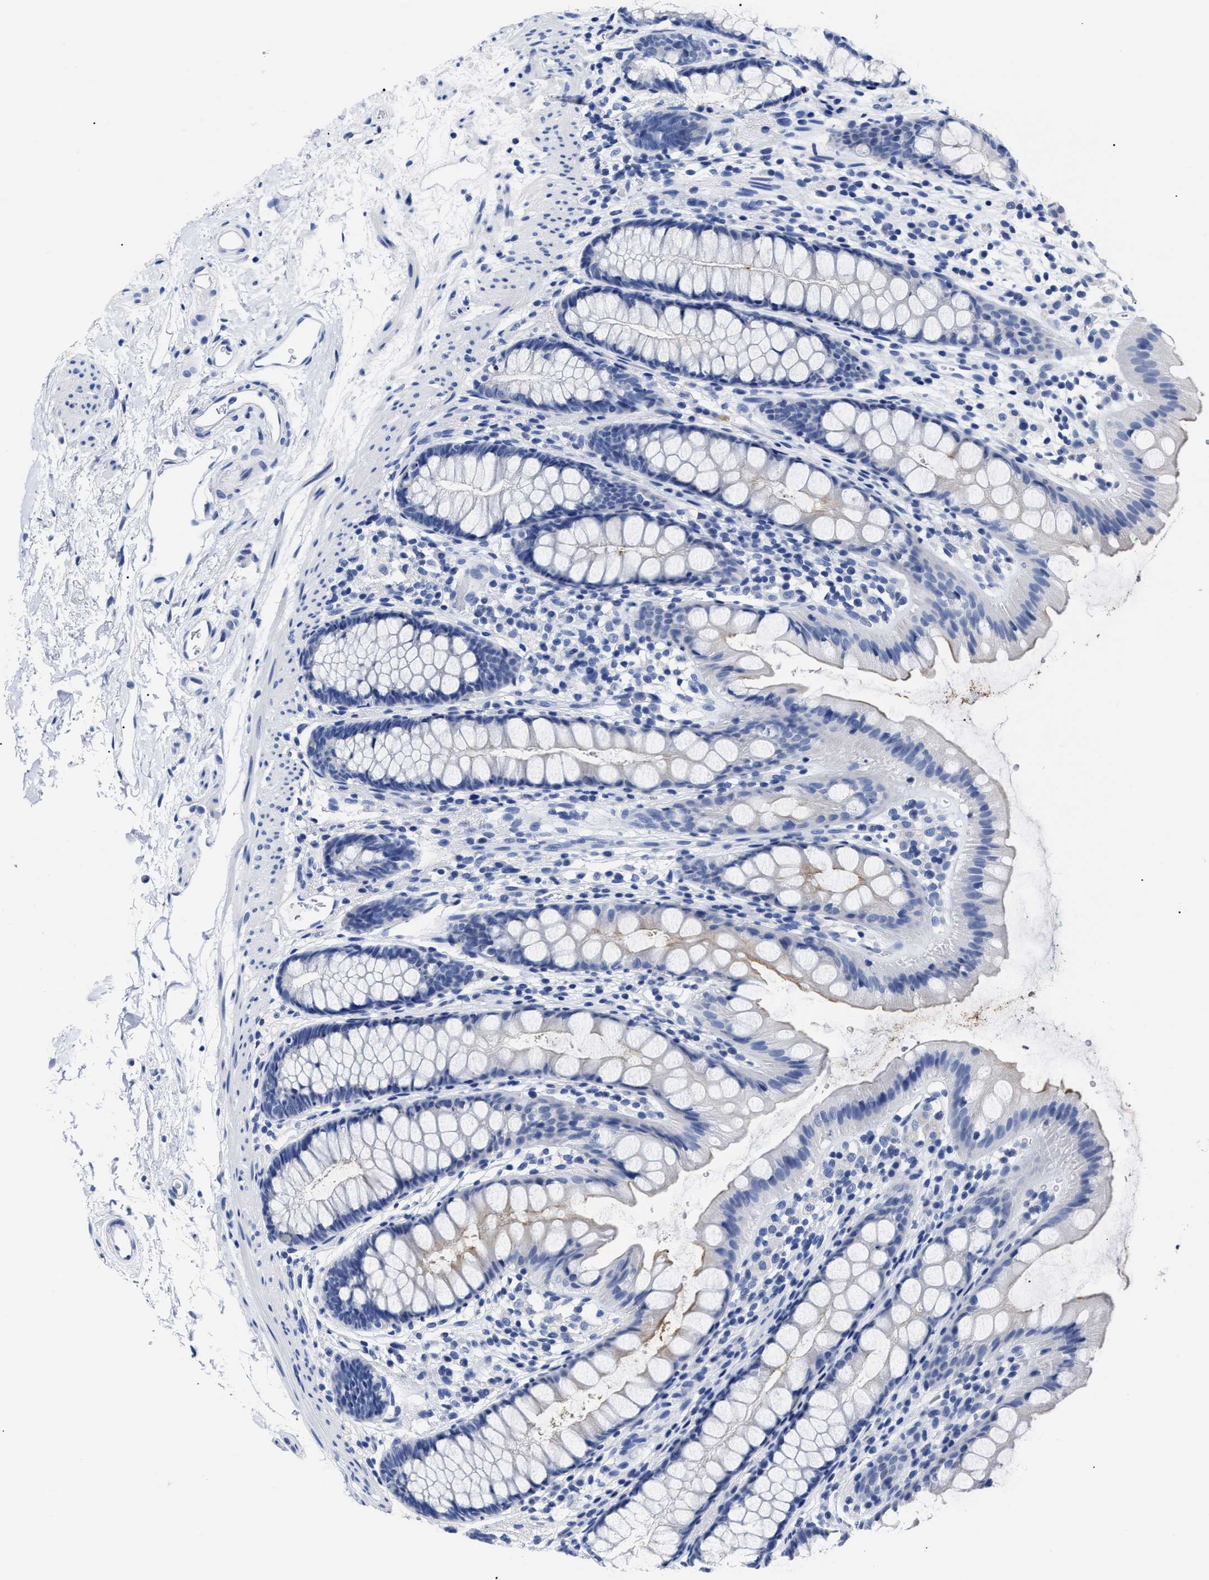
{"staining": {"intensity": "weak", "quantity": "<25%", "location": "cytoplasmic/membranous"}, "tissue": "rectum", "cell_type": "Glandular cells", "image_type": "normal", "snomed": [{"axis": "morphology", "description": "Normal tissue, NOS"}, {"axis": "topography", "description": "Rectum"}], "caption": "Glandular cells are negative for protein expression in benign human rectum. (Brightfield microscopy of DAB IHC at high magnification).", "gene": "ALPG", "patient": {"sex": "female", "age": 65}}